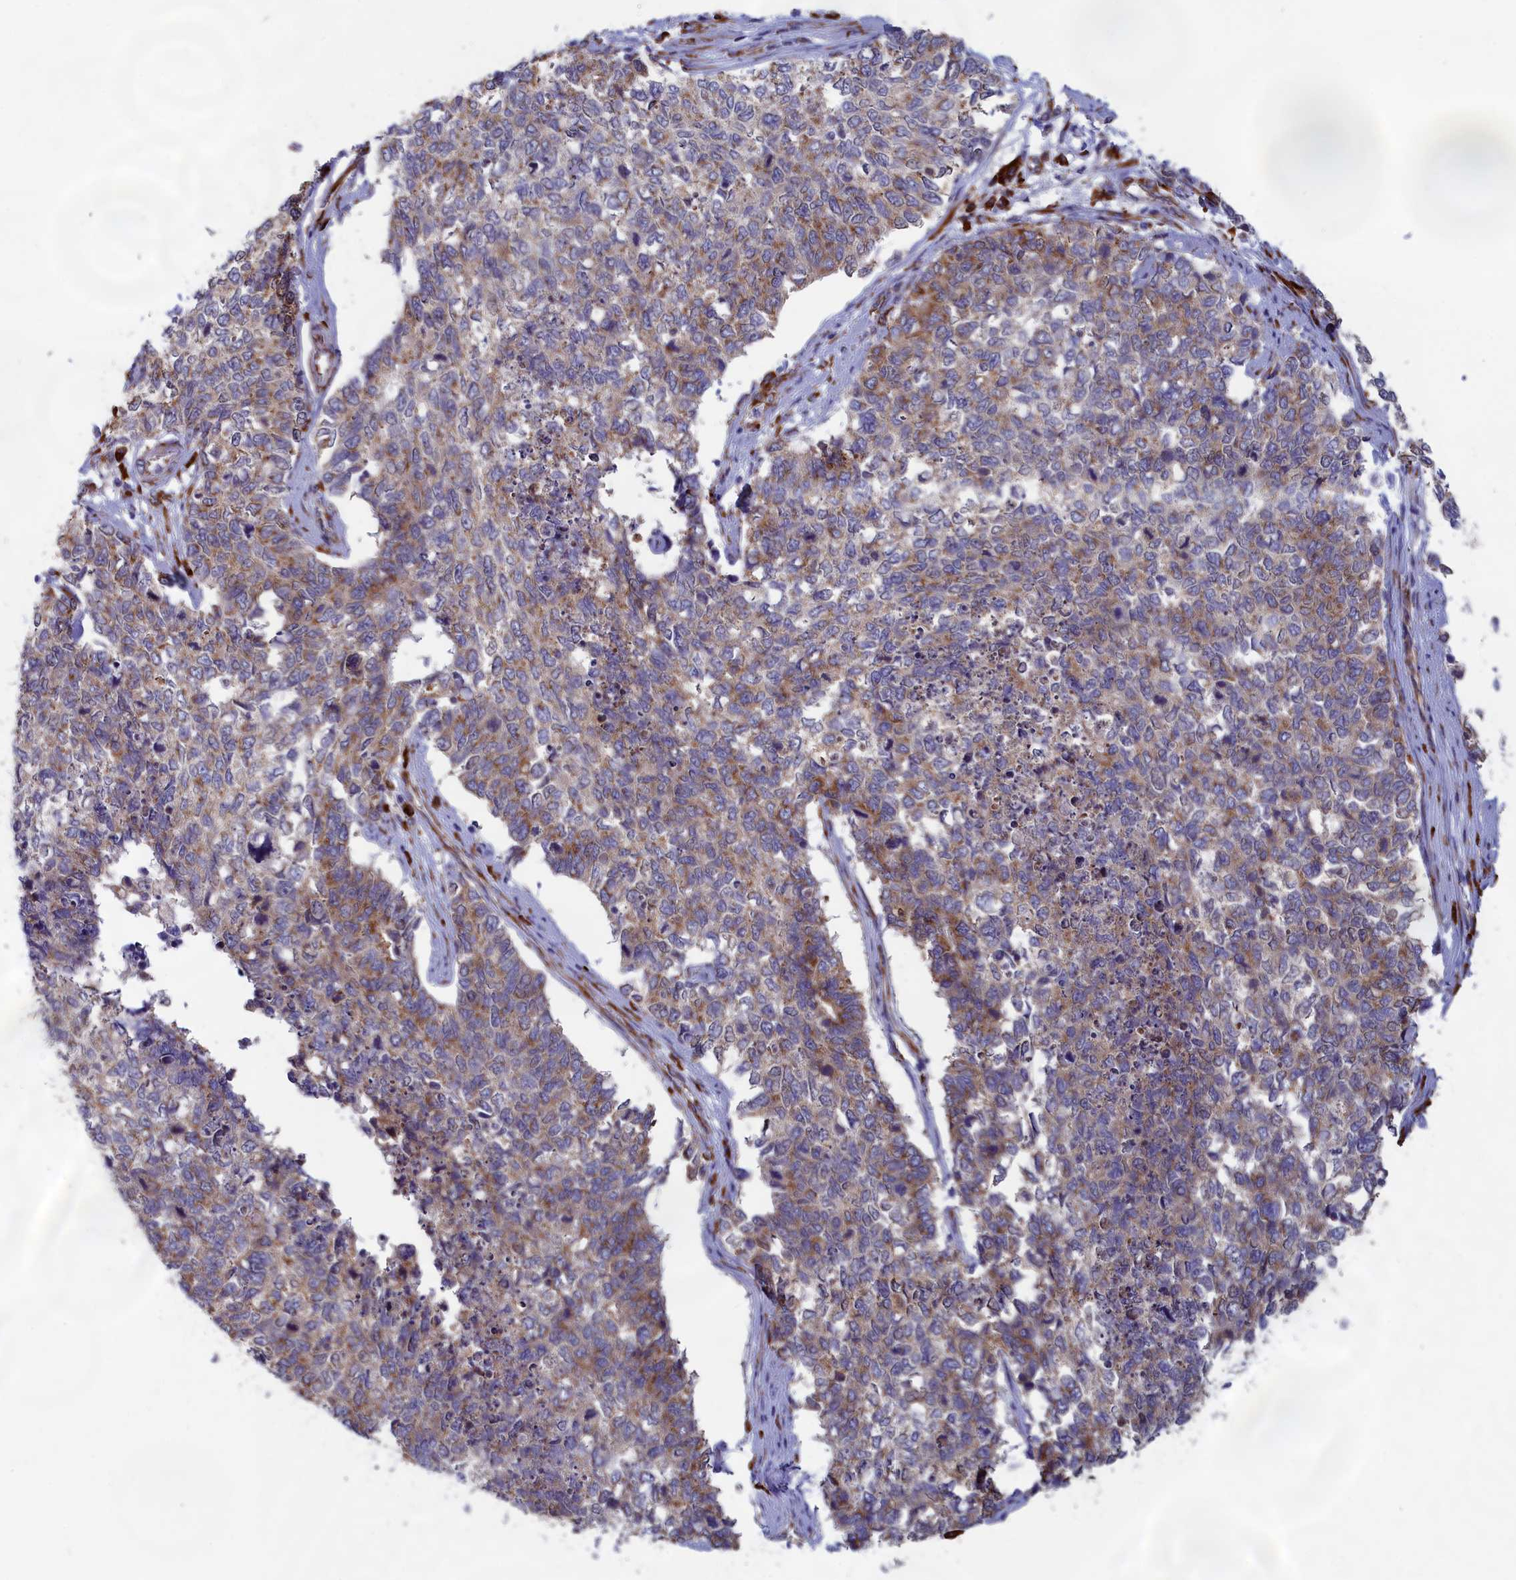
{"staining": {"intensity": "moderate", "quantity": "25%-75%", "location": "cytoplasmic/membranous"}, "tissue": "cervical cancer", "cell_type": "Tumor cells", "image_type": "cancer", "snomed": [{"axis": "morphology", "description": "Squamous cell carcinoma, NOS"}, {"axis": "topography", "description": "Cervix"}], "caption": "A brown stain labels moderate cytoplasmic/membranous staining of a protein in human cervical cancer tumor cells.", "gene": "CCDC68", "patient": {"sex": "female", "age": 63}}